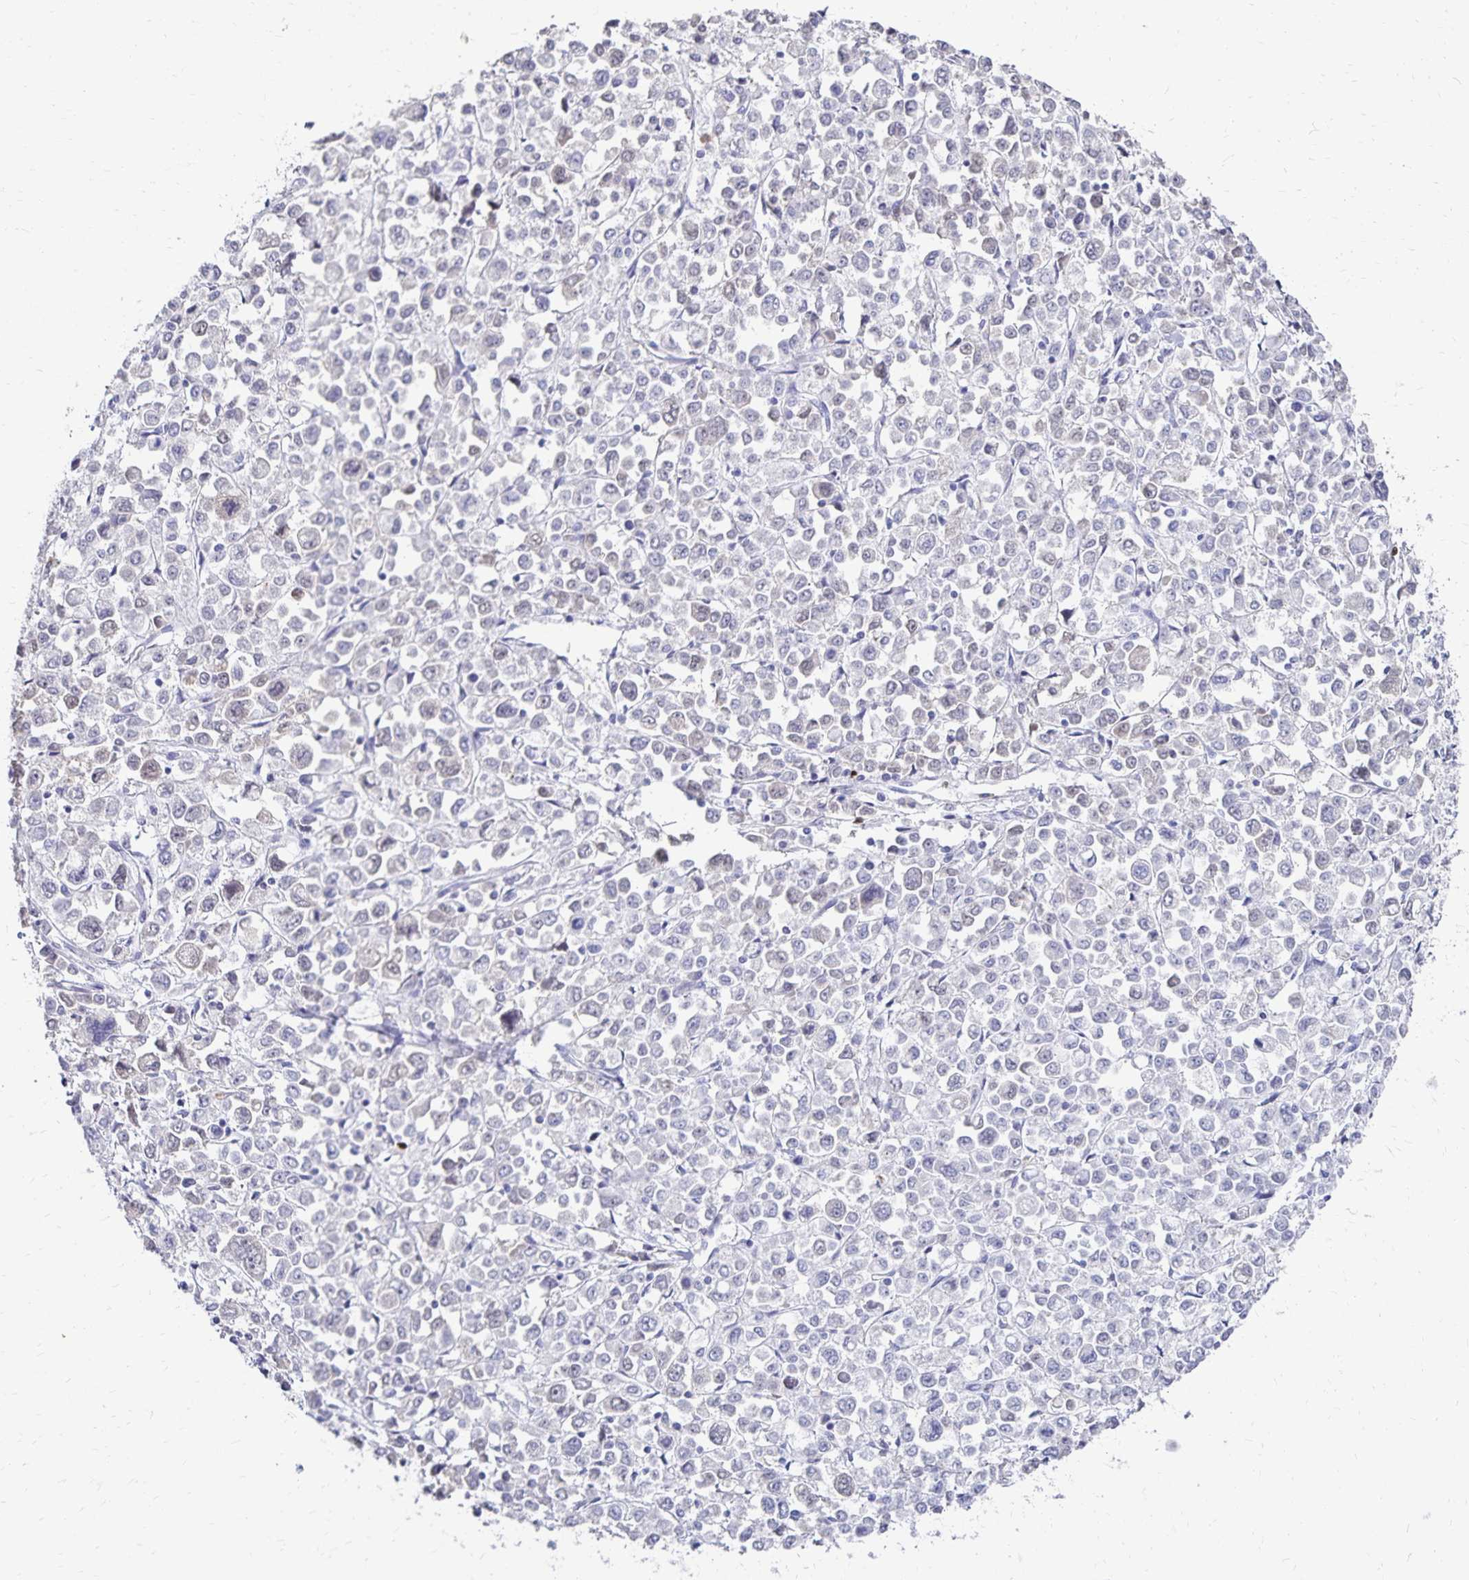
{"staining": {"intensity": "negative", "quantity": "none", "location": "none"}, "tissue": "stomach cancer", "cell_type": "Tumor cells", "image_type": "cancer", "snomed": [{"axis": "morphology", "description": "Adenocarcinoma, NOS"}, {"axis": "topography", "description": "Stomach, upper"}], "caption": "Photomicrograph shows no significant protein expression in tumor cells of adenocarcinoma (stomach).", "gene": "PAX5", "patient": {"sex": "male", "age": 70}}